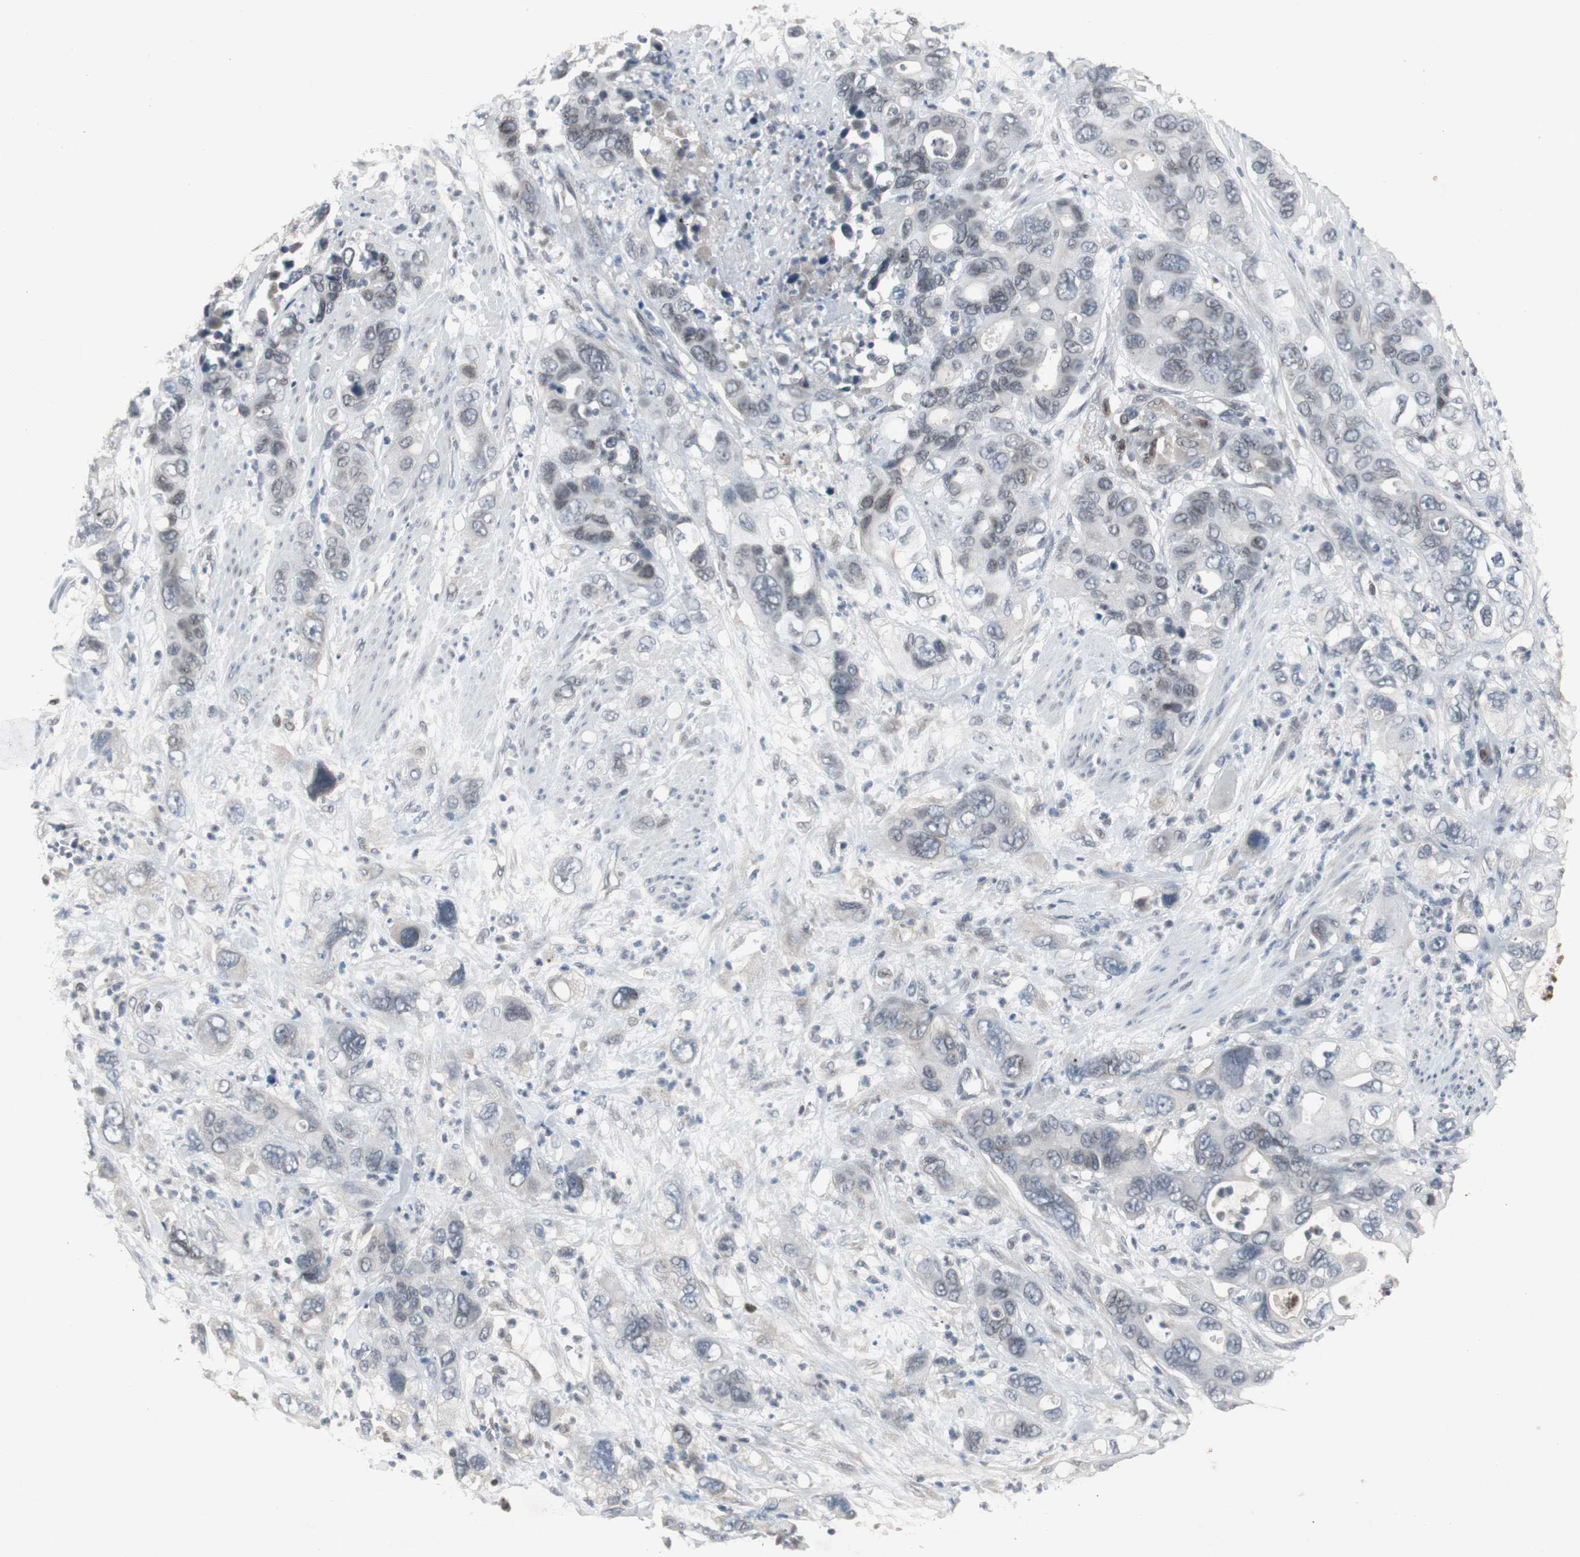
{"staining": {"intensity": "negative", "quantity": "none", "location": "none"}, "tissue": "pancreatic cancer", "cell_type": "Tumor cells", "image_type": "cancer", "snomed": [{"axis": "morphology", "description": "Adenocarcinoma, NOS"}, {"axis": "topography", "description": "Pancreas"}], "caption": "The IHC micrograph has no significant expression in tumor cells of pancreatic cancer tissue.", "gene": "ZNF396", "patient": {"sex": "female", "age": 71}}